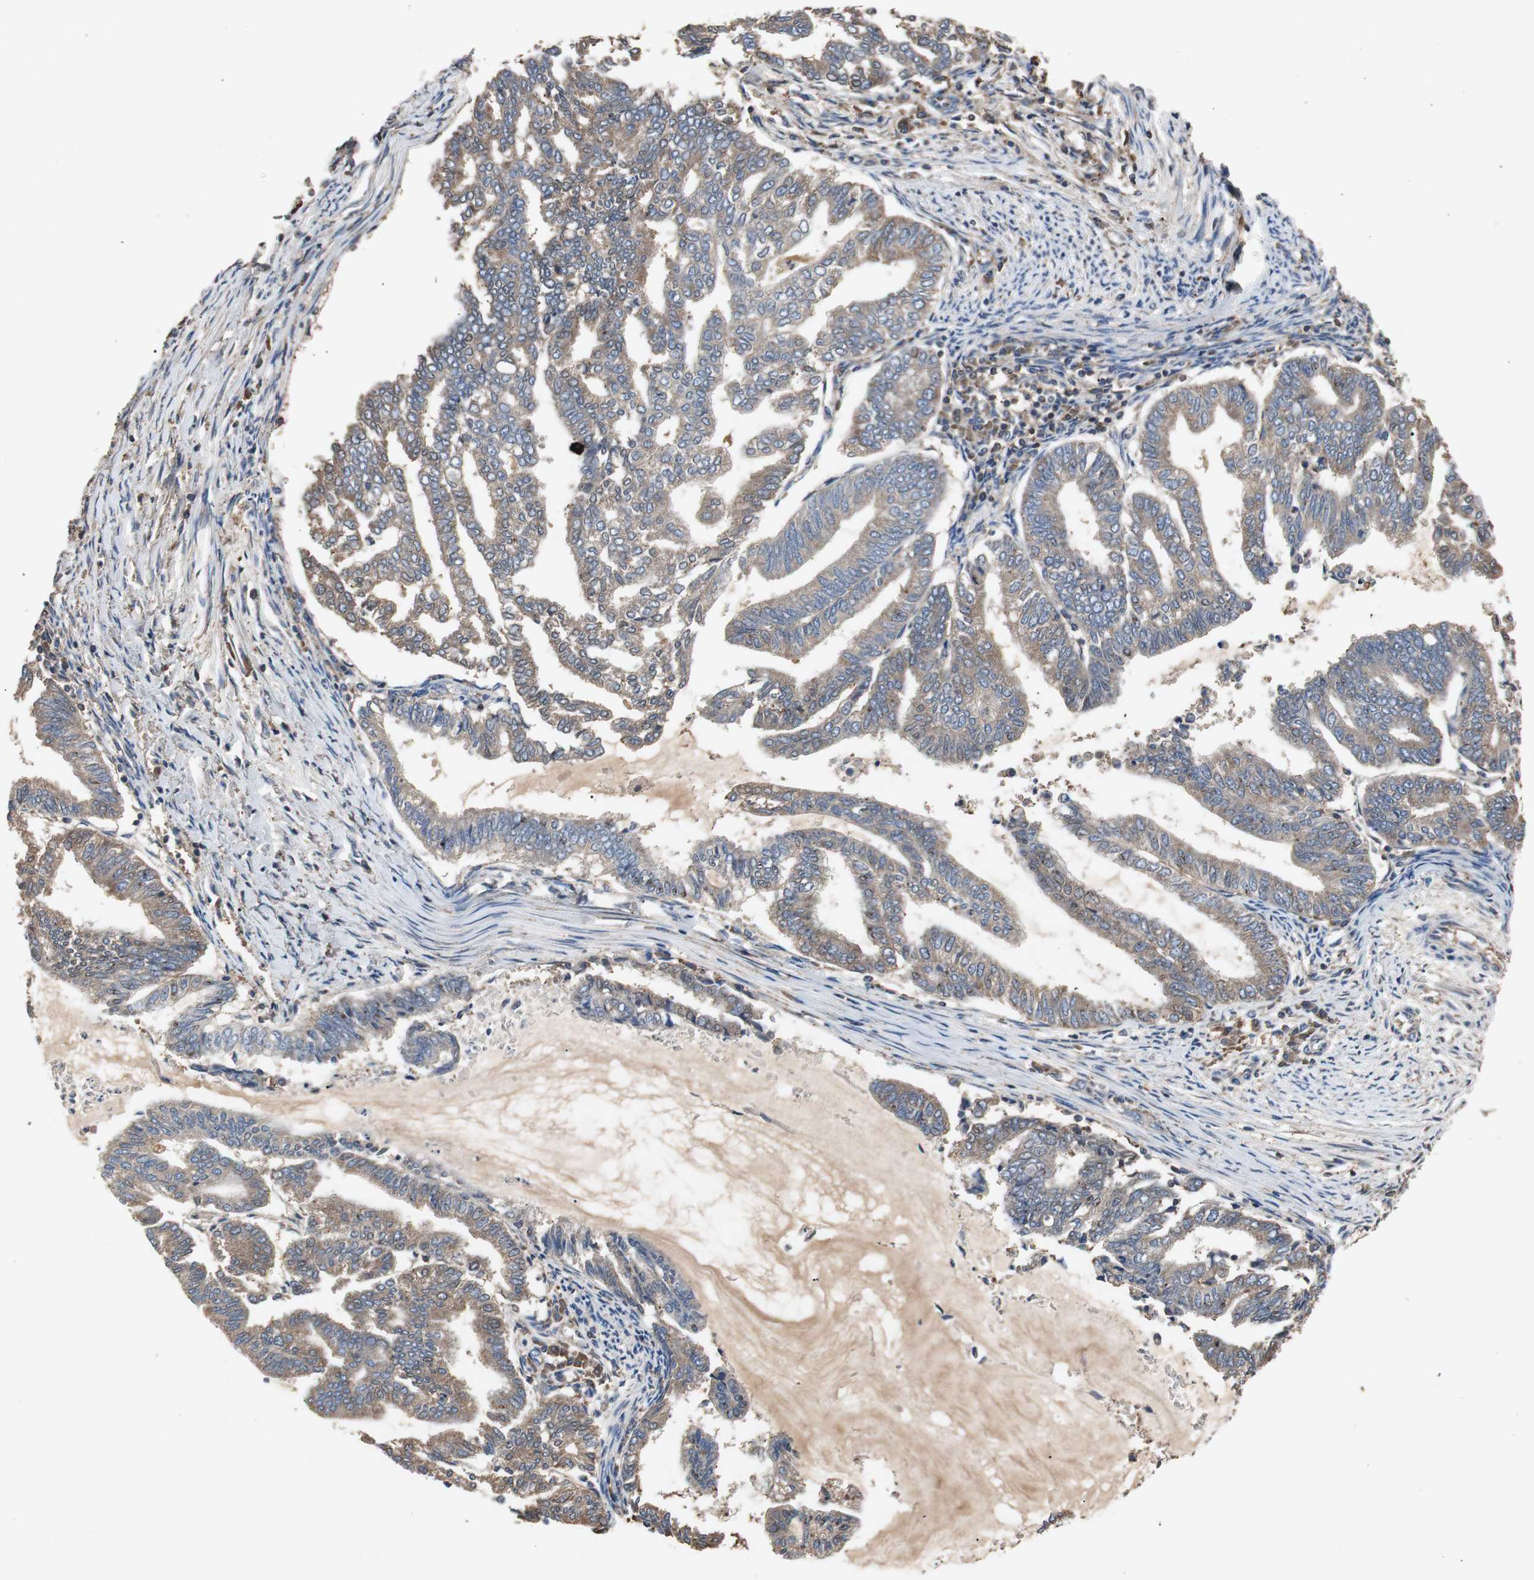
{"staining": {"intensity": "weak", "quantity": "25%-75%", "location": "cytoplasmic/membranous"}, "tissue": "endometrial cancer", "cell_type": "Tumor cells", "image_type": "cancer", "snomed": [{"axis": "morphology", "description": "Adenocarcinoma, NOS"}, {"axis": "topography", "description": "Endometrium"}], "caption": "Immunohistochemistry of endometrial adenocarcinoma reveals low levels of weak cytoplasmic/membranous staining in about 25%-75% of tumor cells.", "gene": "TNFRSF14", "patient": {"sex": "female", "age": 79}}